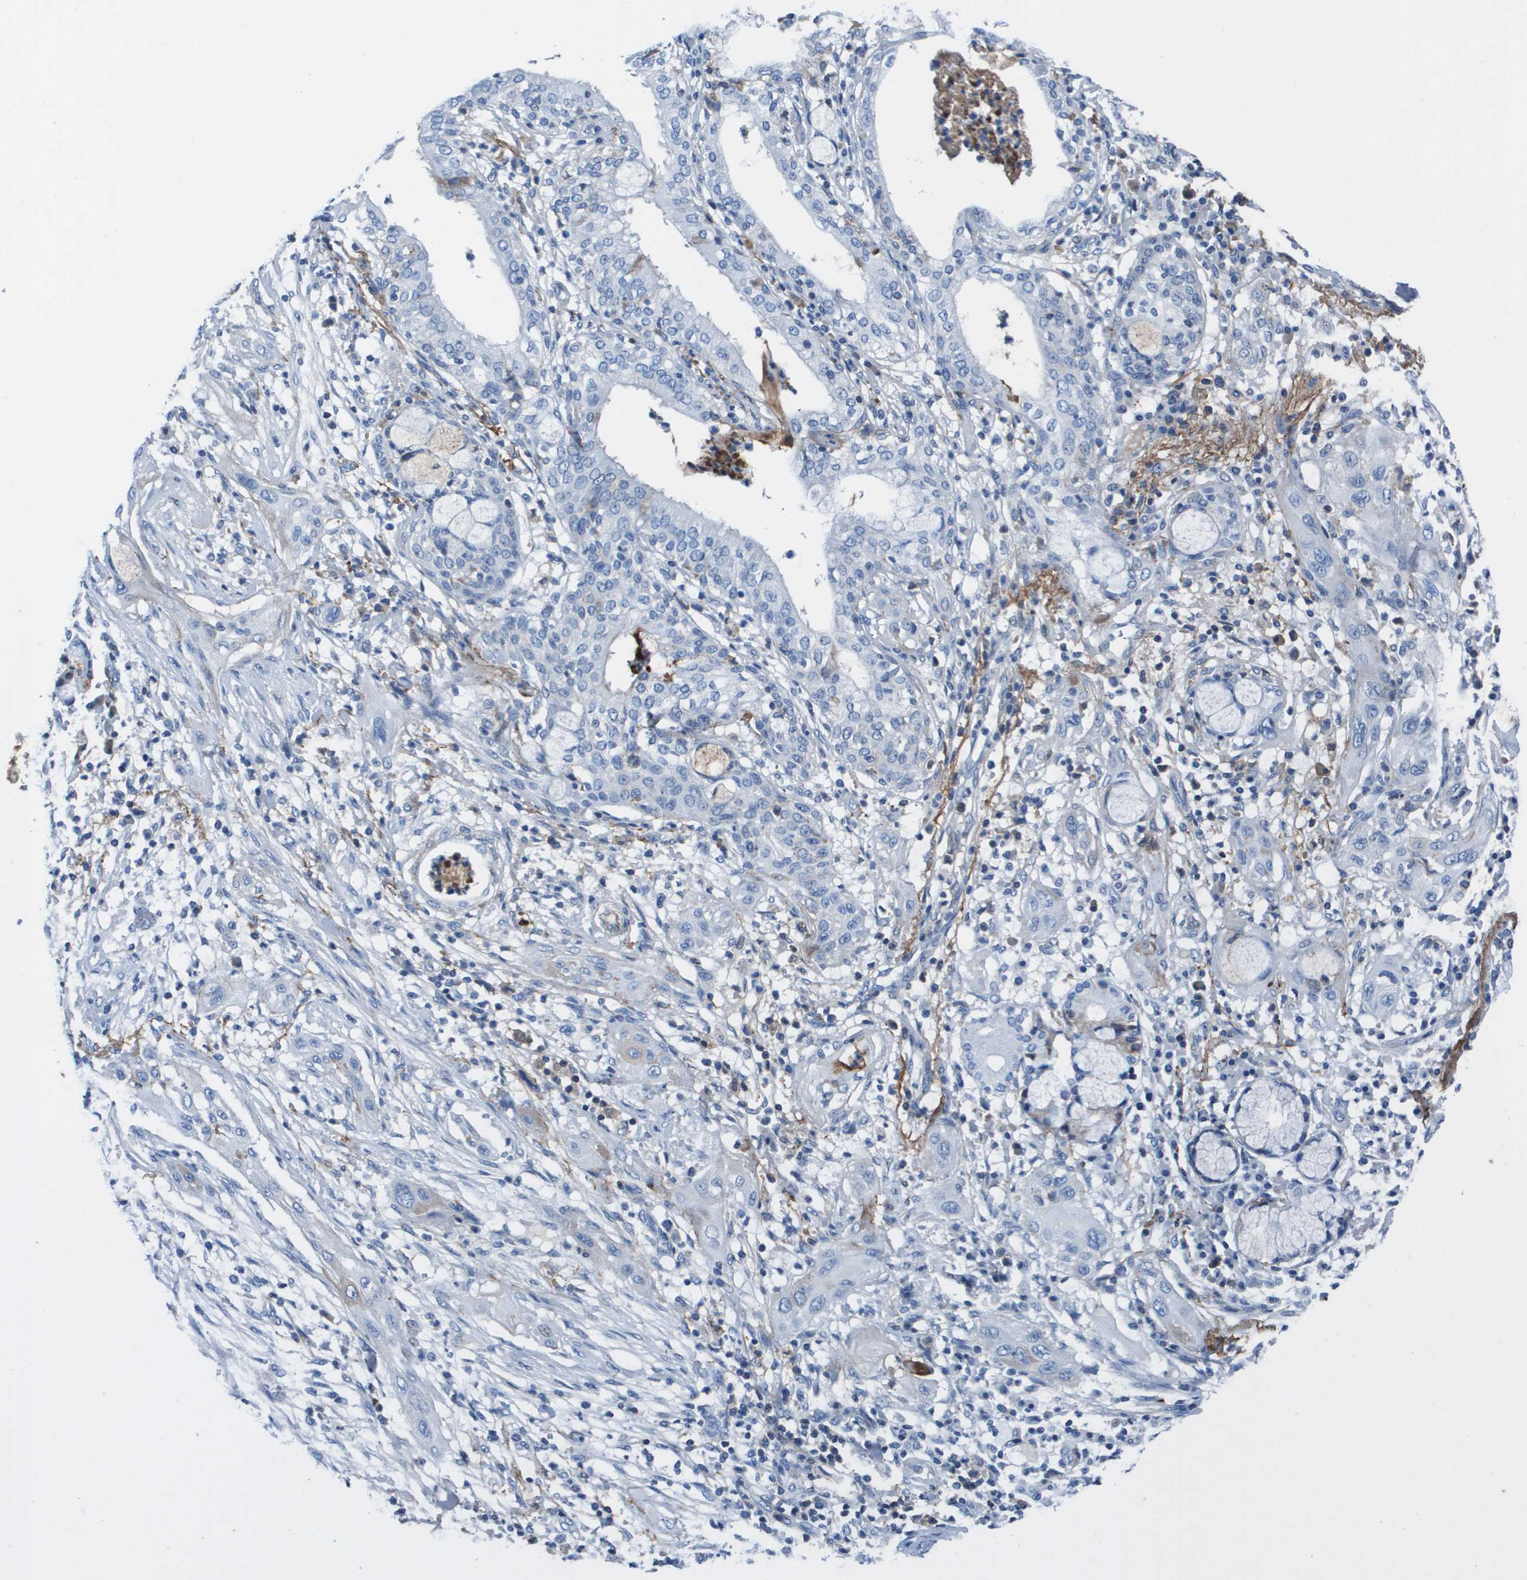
{"staining": {"intensity": "negative", "quantity": "none", "location": "none"}, "tissue": "lung cancer", "cell_type": "Tumor cells", "image_type": "cancer", "snomed": [{"axis": "morphology", "description": "Squamous cell carcinoma, NOS"}, {"axis": "topography", "description": "Lung"}], "caption": "High magnification brightfield microscopy of lung cancer stained with DAB (brown) and counterstained with hematoxylin (blue): tumor cells show no significant positivity. The staining is performed using DAB (3,3'-diaminobenzidine) brown chromogen with nuclei counter-stained in using hematoxylin.", "gene": "VTN", "patient": {"sex": "female", "age": 47}}